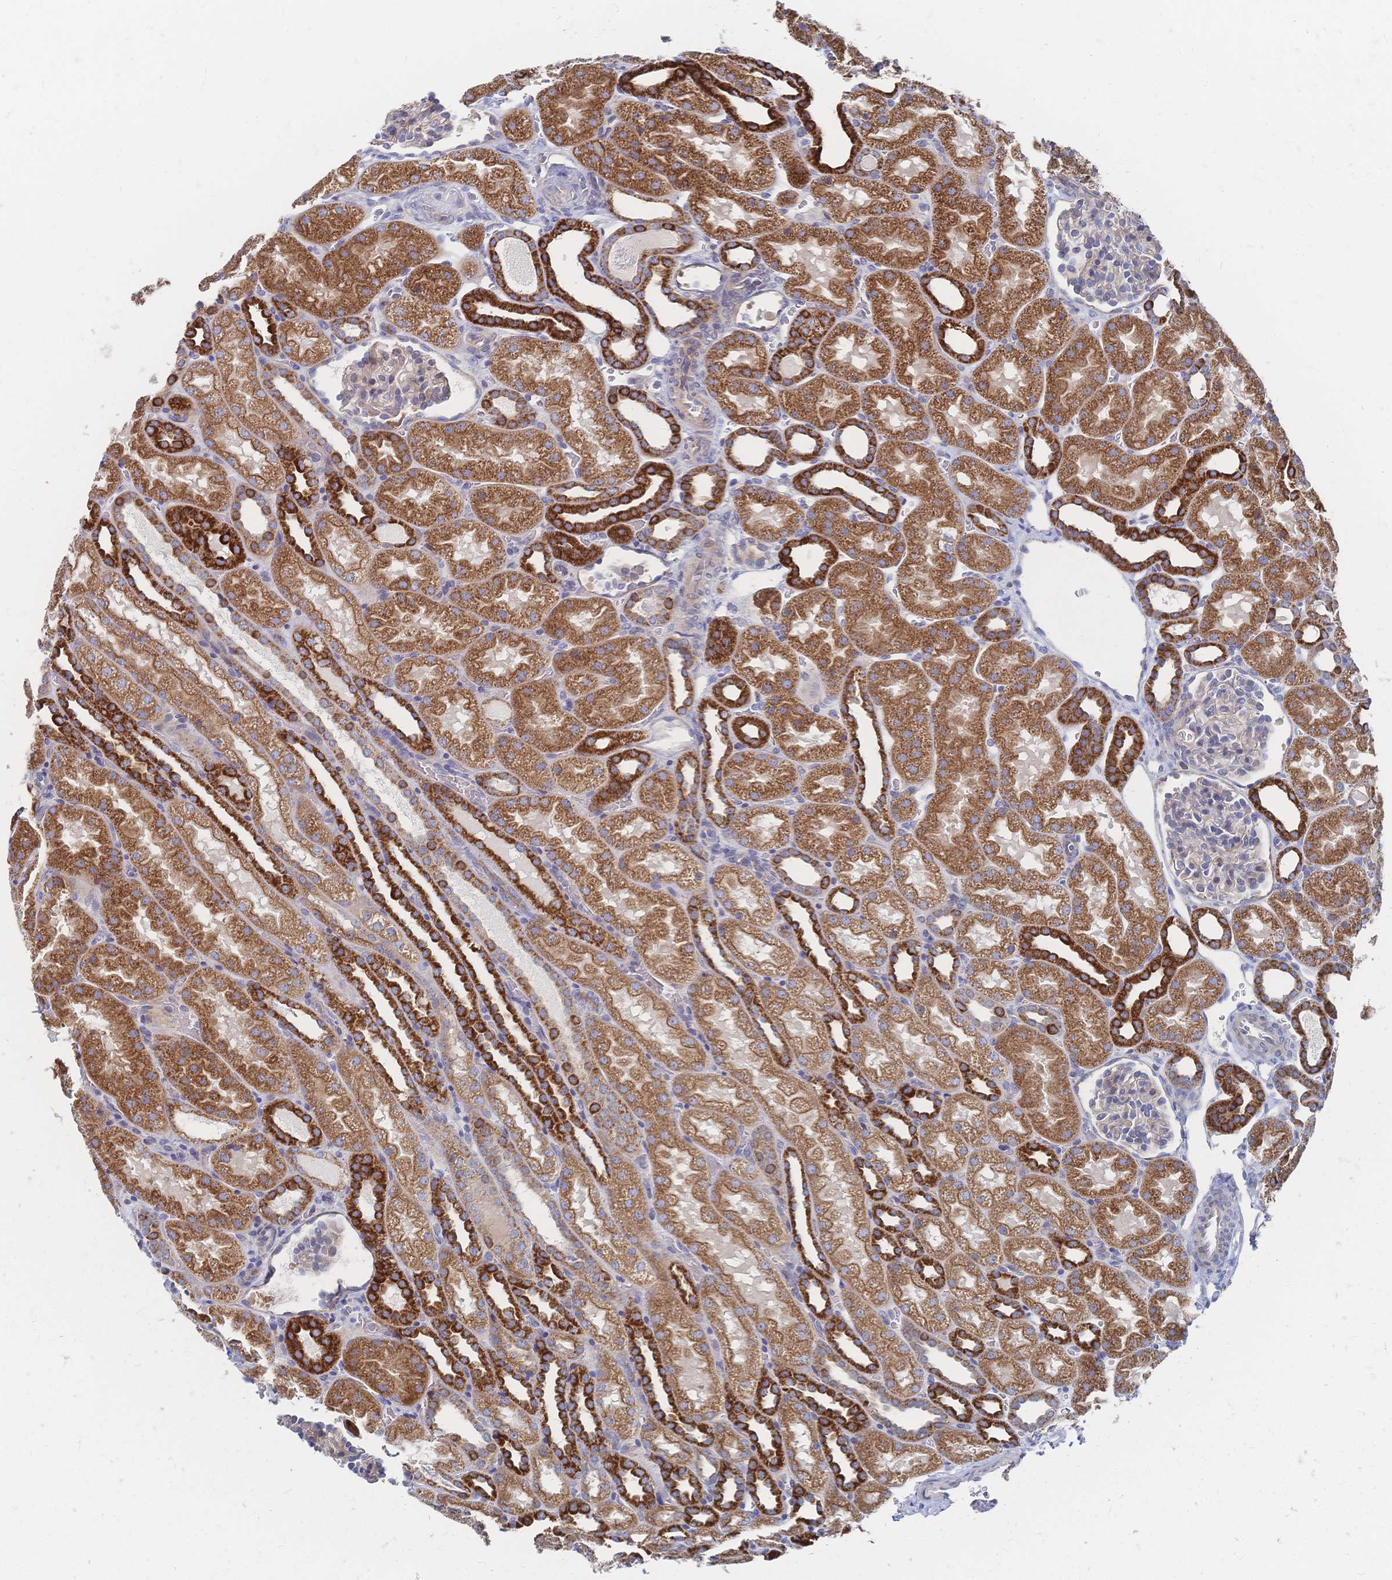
{"staining": {"intensity": "weak", "quantity": "<25%", "location": "cytoplasmic/membranous"}, "tissue": "kidney", "cell_type": "Cells in glomeruli", "image_type": "normal", "snomed": [{"axis": "morphology", "description": "Normal tissue, NOS"}, {"axis": "topography", "description": "Kidney"}], "caption": "The immunohistochemistry histopathology image has no significant expression in cells in glomeruli of kidney. (Immunohistochemistry, brightfield microscopy, high magnification).", "gene": "SORBS1", "patient": {"sex": "male", "age": 2}}